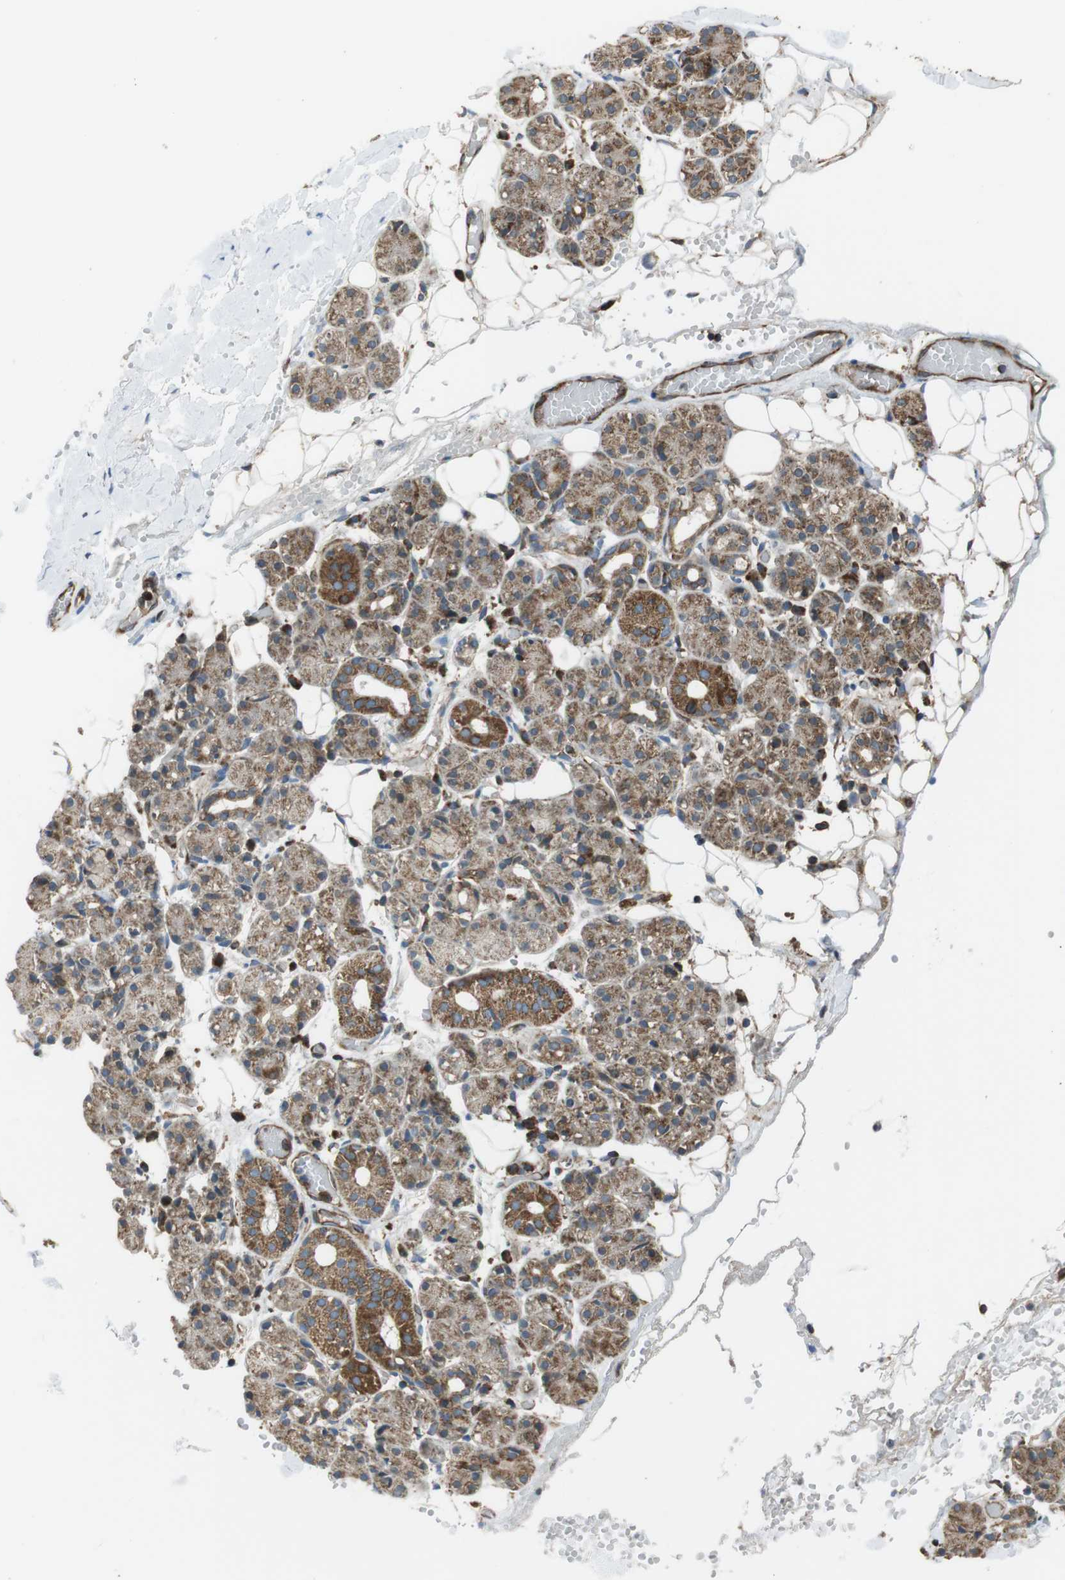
{"staining": {"intensity": "moderate", "quantity": ">75%", "location": "cytoplasmic/membranous"}, "tissue": "salivary gland", "cell_type": "Glandular cells", "image_type": "normal", "snomed": [{"axis": "morphology", "description": "Normal tissue, NOS"}, {"axis": "topography", "description": "Salivary gland"}], "caption": "Moderate cytoplasmic/membranous positivity is seen in about >75% of glandular cells in normal salivary gland. (DAB IHC with brightfield microscopy, high magnification).", "gene": "GIMAP8", "patient": {"sex": "male", "age": 63}}